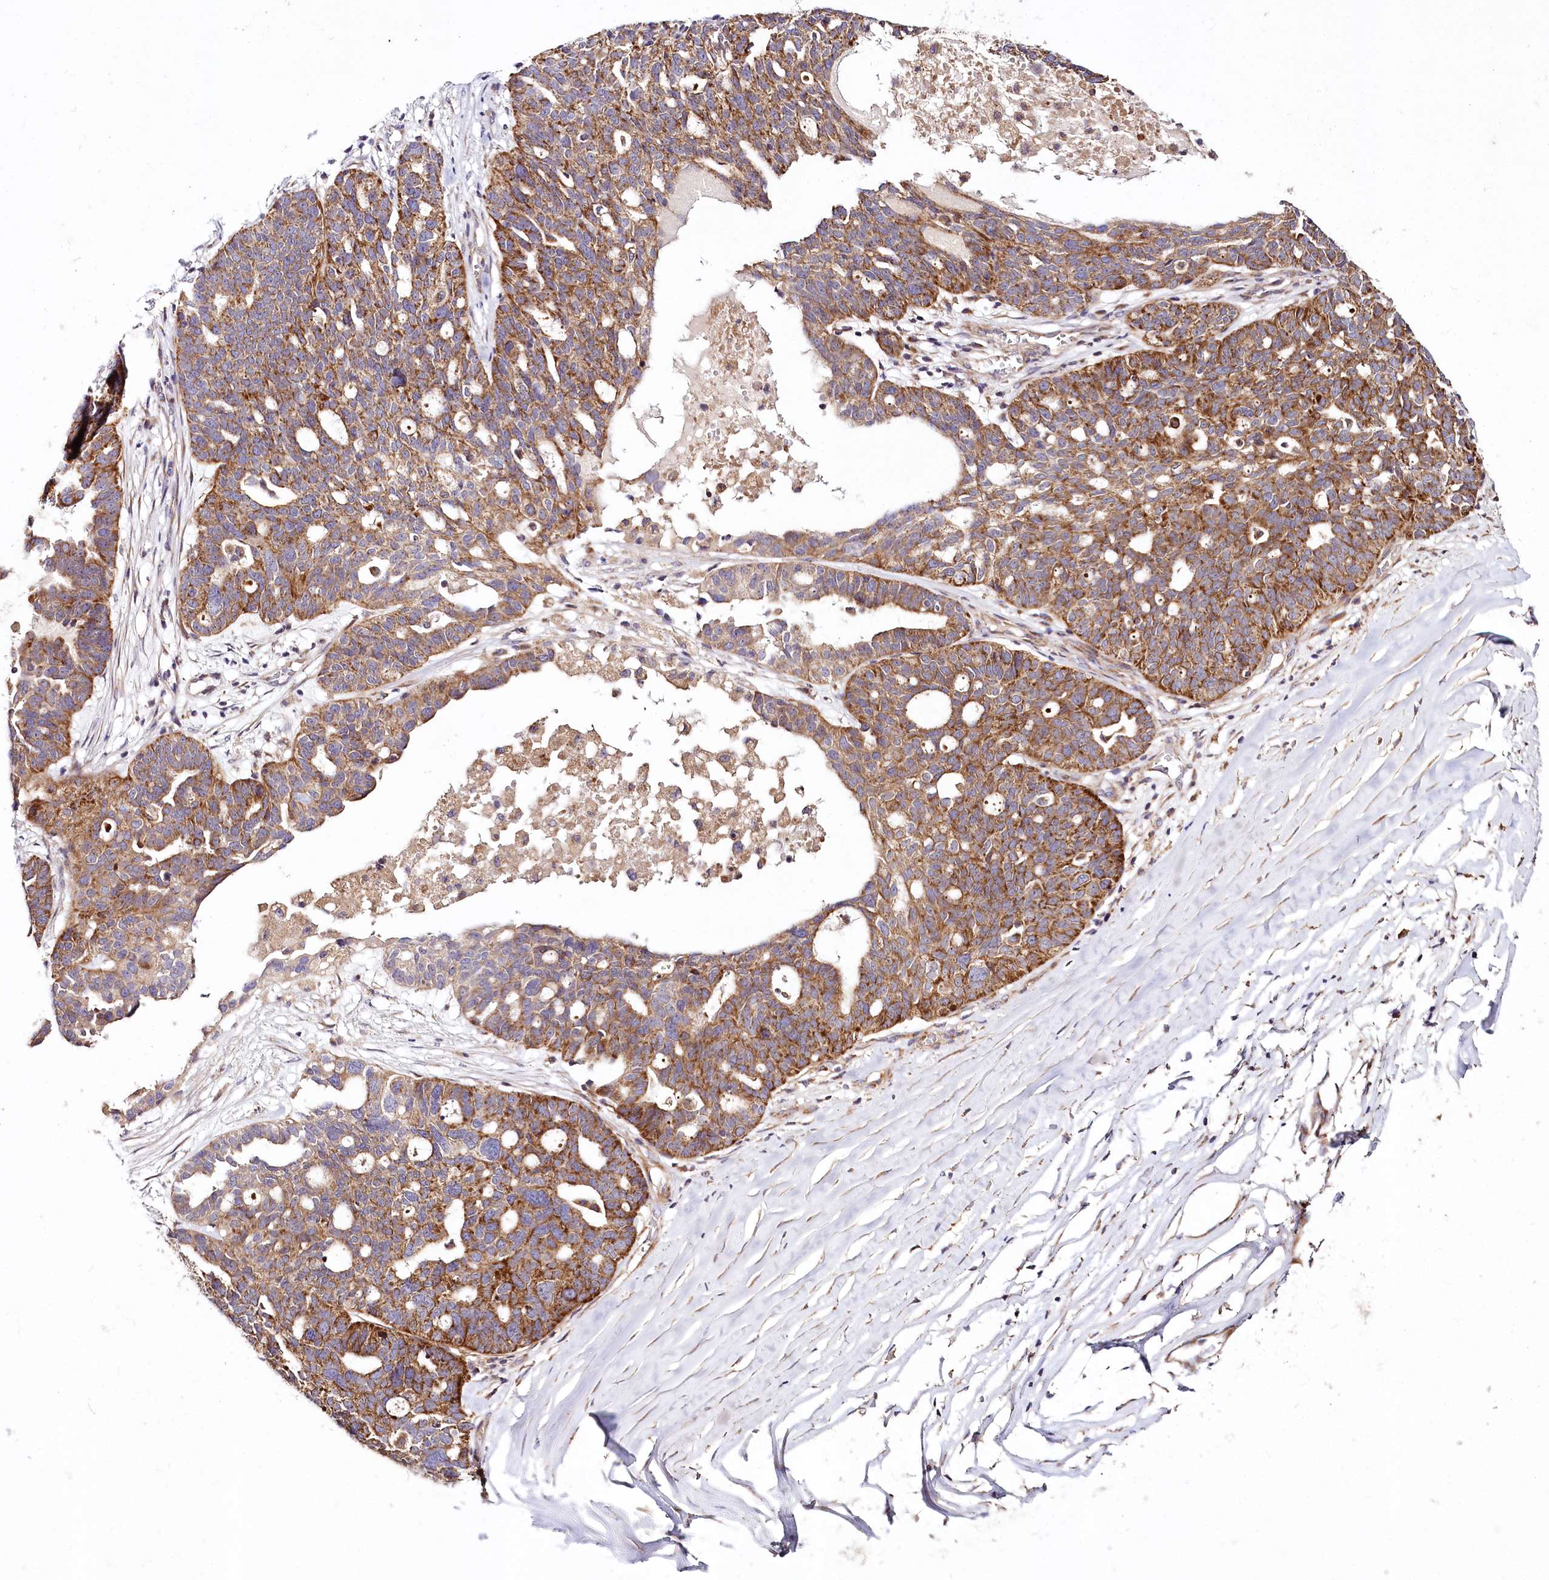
{"staining": {"intensity": "strong", "quantity": ">75%", "location": "cytoplasmic/membranous"}, "tissue": "ovarian cancer", "cell_type": "Tumor cells", "image_type": "cancer", "snomed": [{"axis": "morphology", "description": "Cystadenocarcinoma, serous, NOS"}, {"axis": "topography", "description": "Ovary"}], "caption": "DAB immunohistochemical staining of ovarian cancer (serous cystadenocarcinoma) demonstrates strong cytoplasmic/membranous protein positivity in approximately >75% of tumor cells. (DAB IHC, brown staining for protein, blue staining for nuclei).", "gene": "RAB7A", "patient": {"sex": "female", "age": 59}}